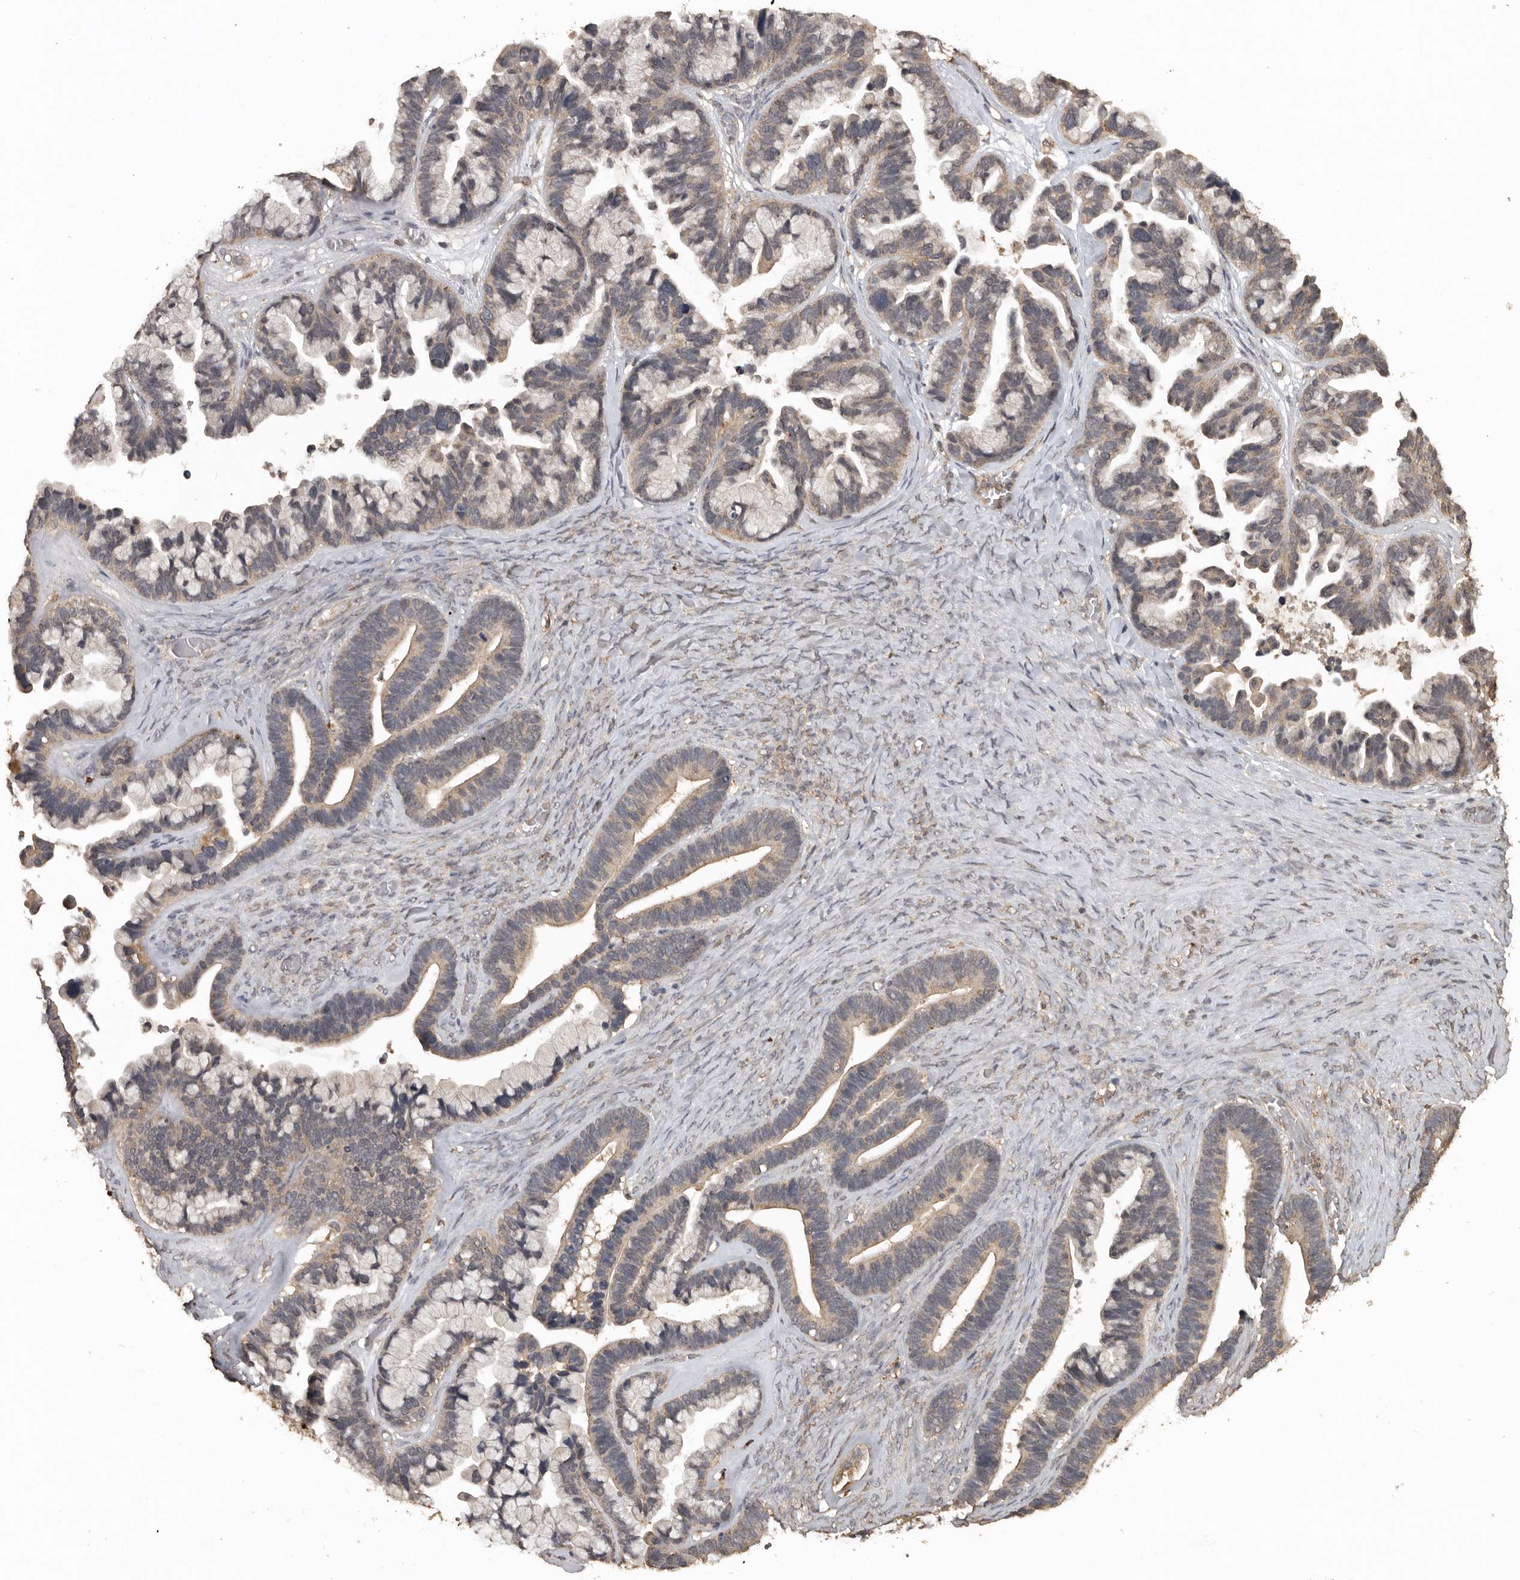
{"staining": {"intensity": "weak", "quantity": ">75%", "location": "cytoplasmic/membranous"}, "tissue": "ovarian cancer", "cell_type": "Tumor cells", "image_type": "cancer", "snomed": [{"axis": "morphology", "description": "Cystadenocarcinoma, serous, NOS"}, {"axis": "topography", "description": "Ovary"}], "caption": "Immunohistochemical staining of ovarian serous cystadenocarcinoma displays weak cytoplasmic/membranous protein positivity in approximately >75% of tumor cells.", "gene": "ADAMTS4", "patient": {"sex": "female", "age": 56}}